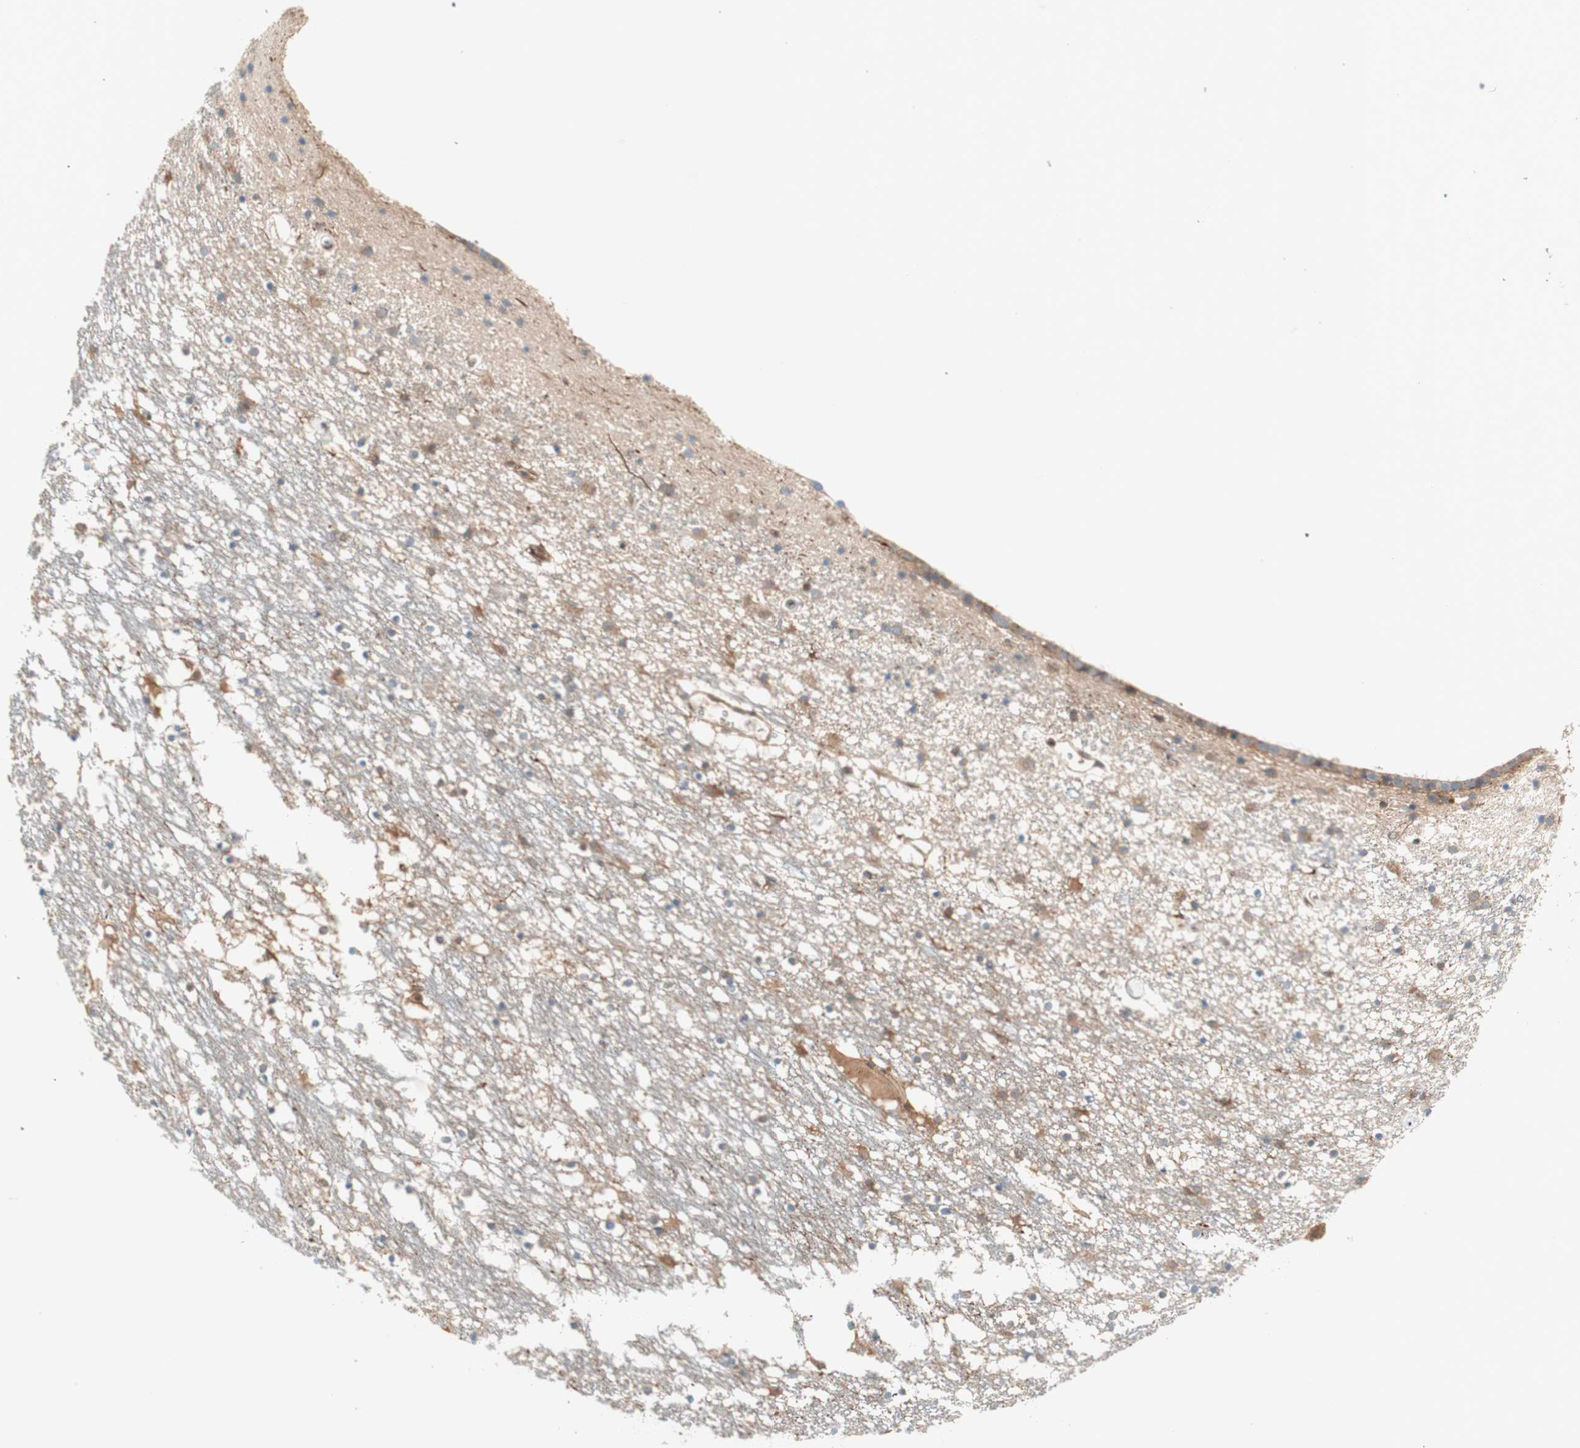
{"staining": {"intensity": "weak", "quantity": "<25%", "location": "cytoplasmic/membranous"}, "tissue": "caudate", "cell_type": "Glial cells", "image_type": "normal", "snomed": [{"axis": "morphology", "description": "Normal tissue, NOS"}, {"axis": "topography", "description": "Lateral ventricle wall"}], "caption": "The photomicrograph displays no significant positivity in glial cells of caudate. (Stains: DAB immunohistochemistry (IHC) with hematoxylin counter stain, Microscopy: brightfield microscopy at high magnification).", "gene": "GALT", "patient": {"sex": "male", "age": 45}}